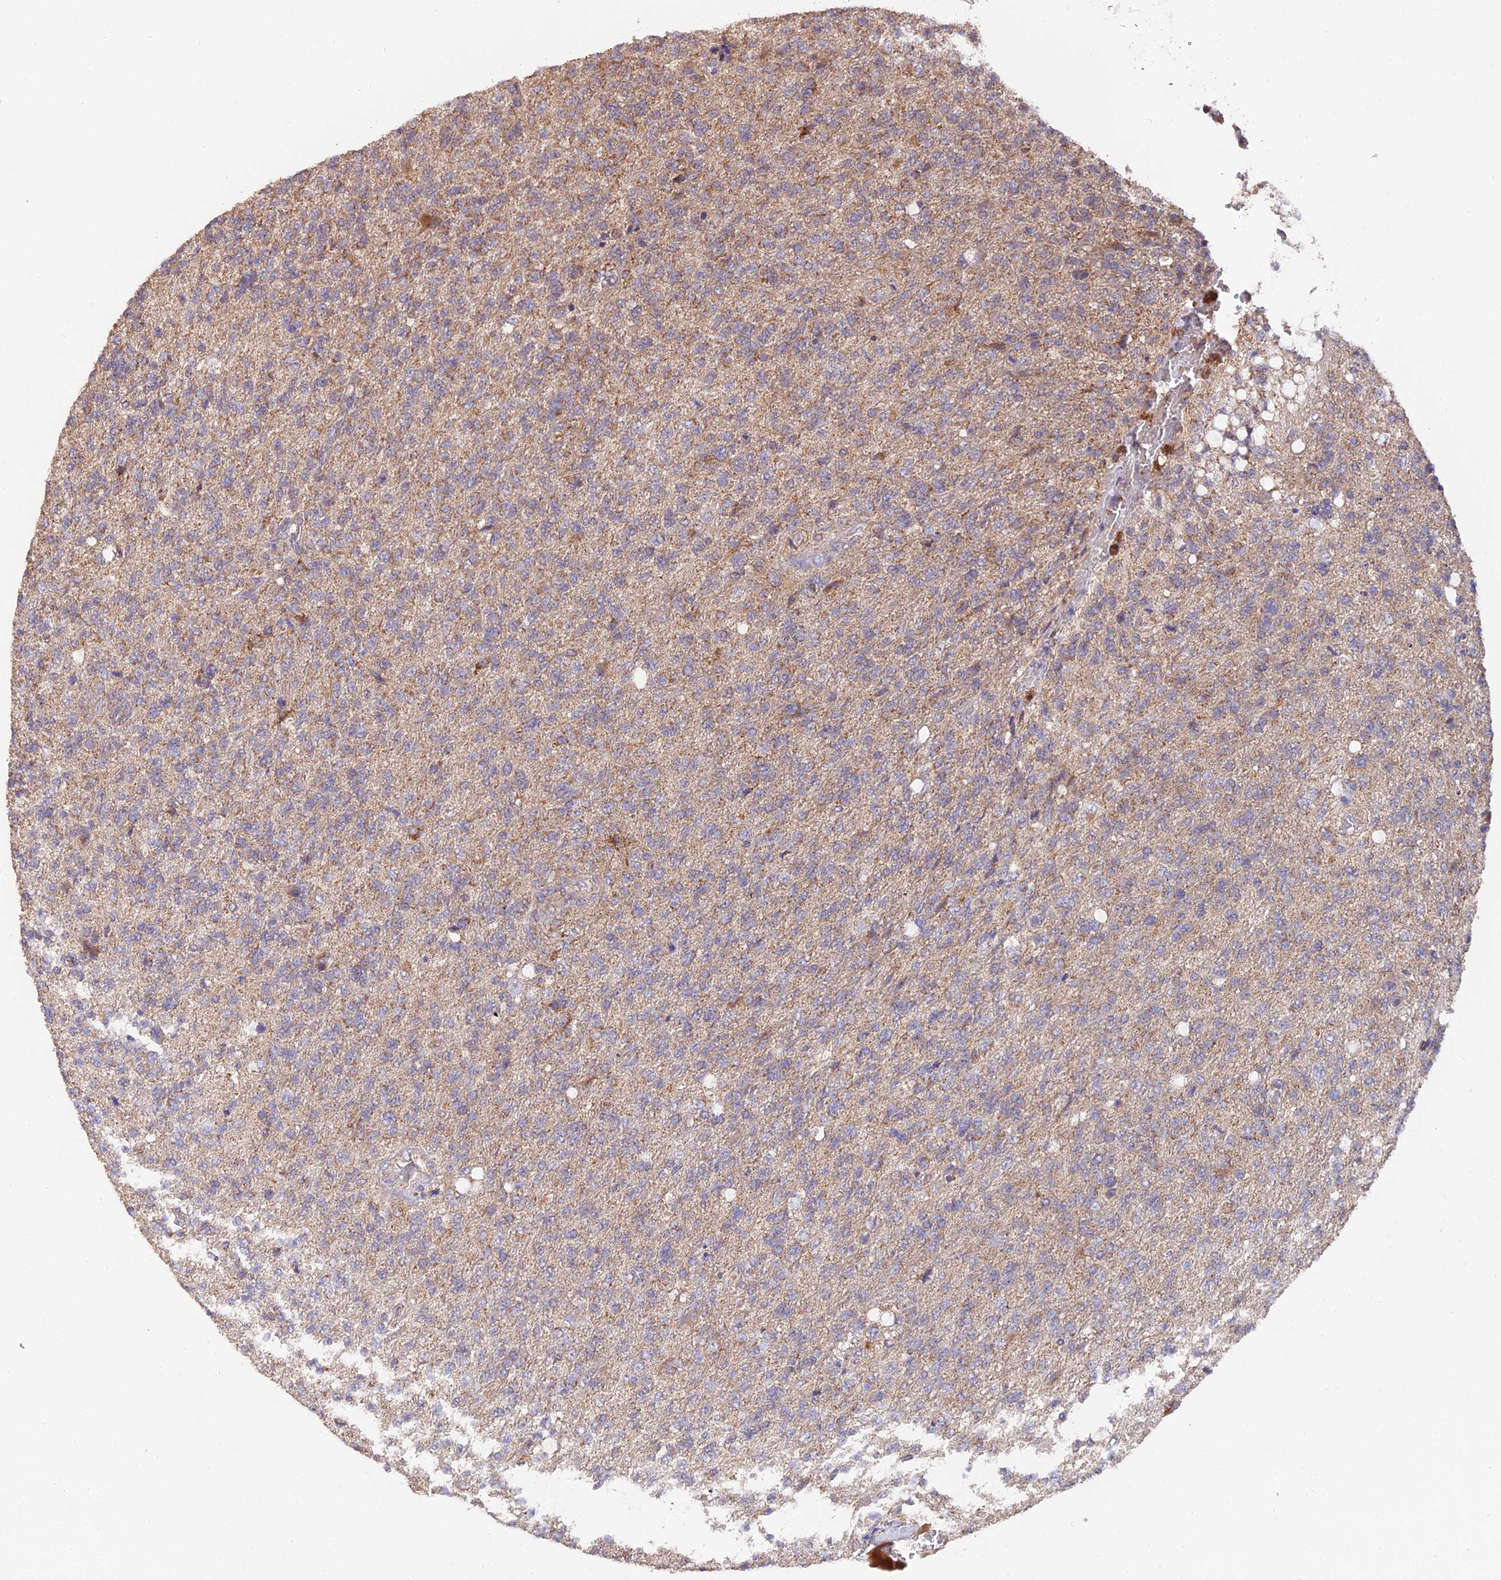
{"staining": {"intensity": "moderate", "quantity": "<25%", "location": "cytoplasmic/membranous"}, "tissue": "glioma", "cell_type": "Tumor cells", "image_type": "cancer", "snomed": [{"axis": "morphology", "description": "Glioma, malignant, High grade"}, {"axis": "topography", "description": "Brain"}], "caption": "Immunohistochemistry (IHC) of glioma exhibits low levels of moderate cytoplasmic/membranous staining in approximately <25% of tumor cells.", "gene": "IFT22", "patient": {"sex": "male", "age": 56}}